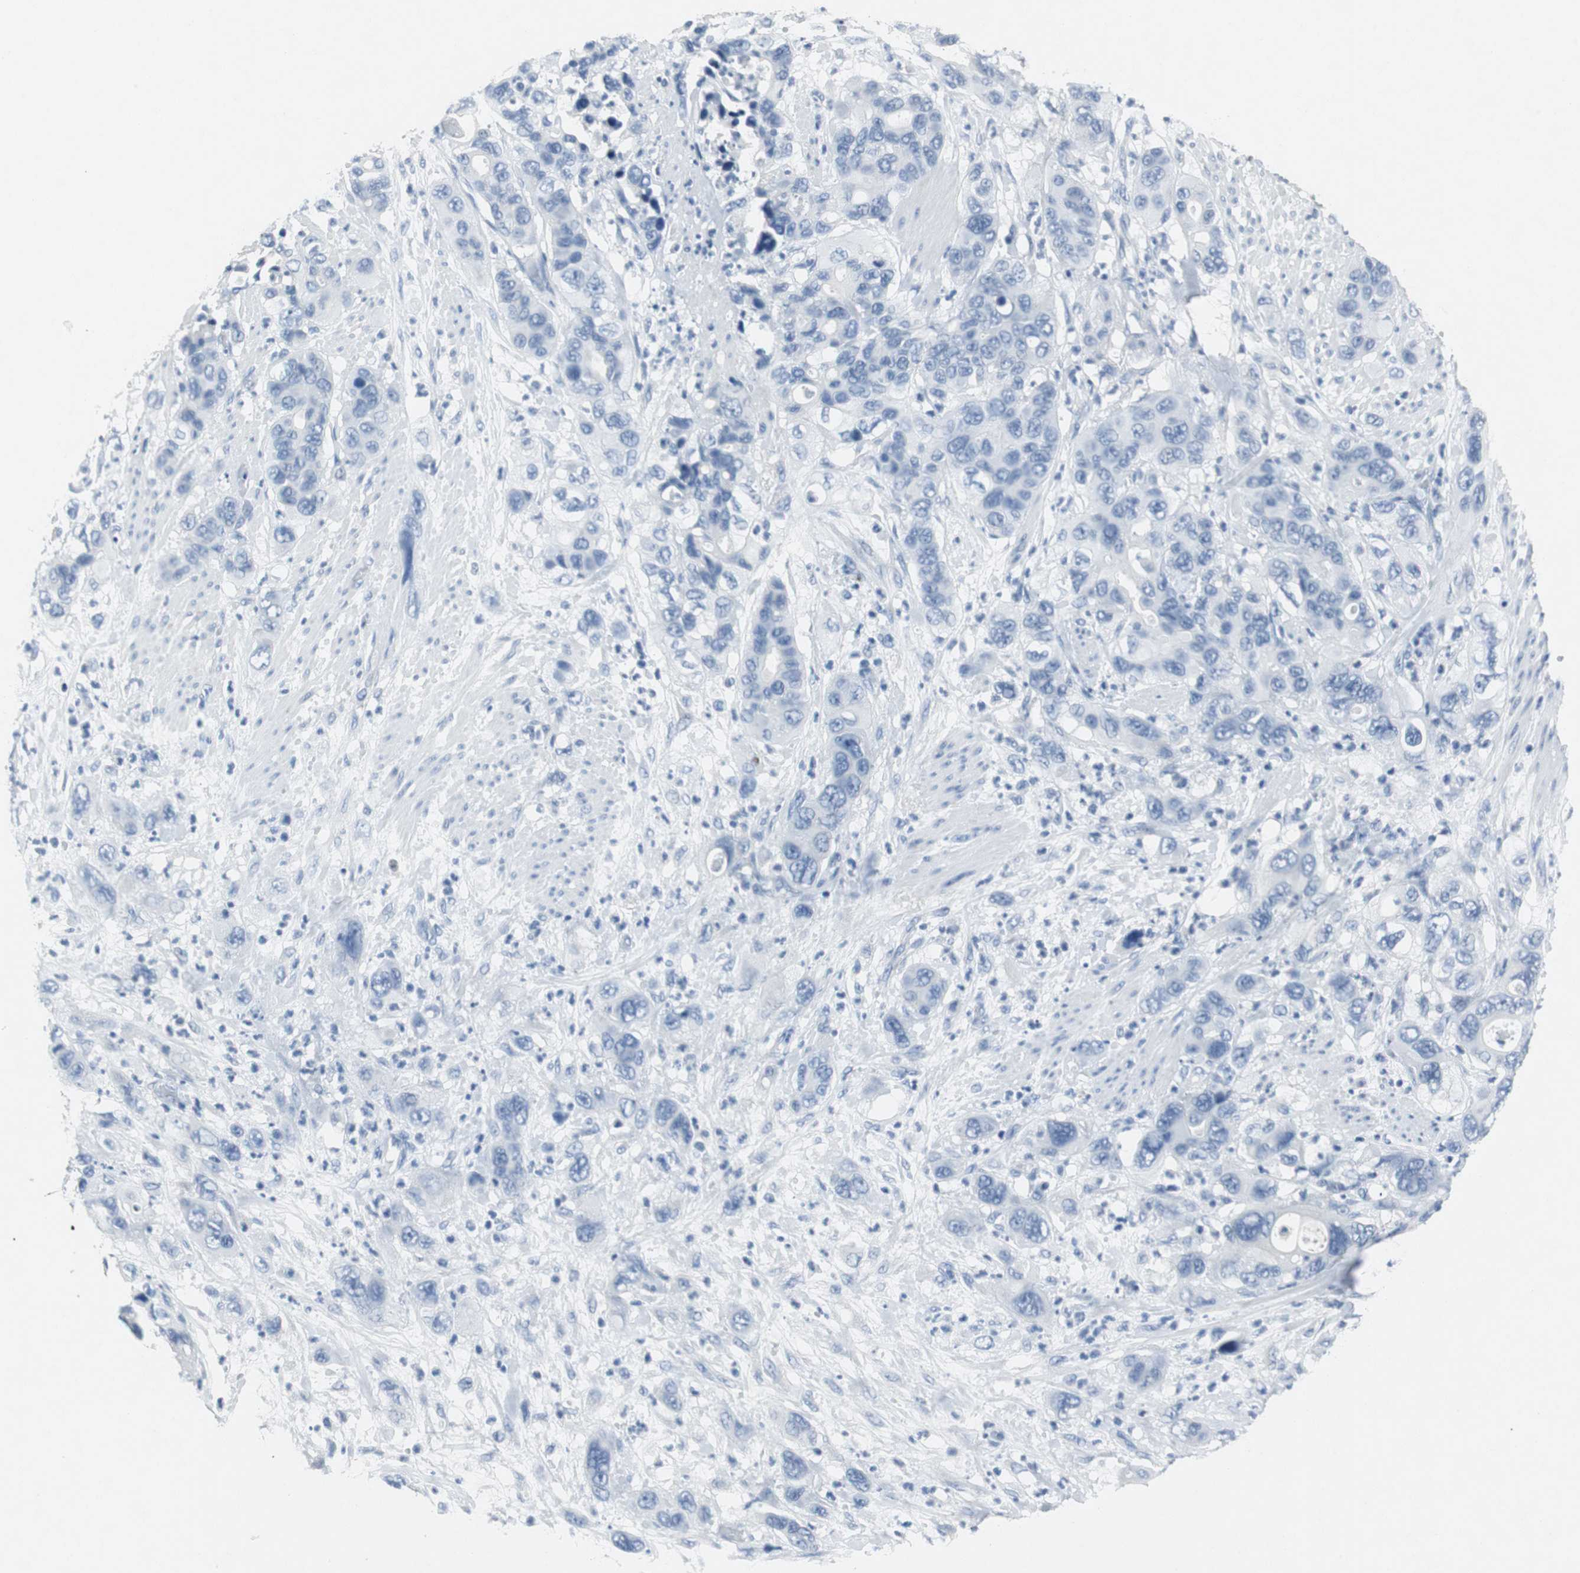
{"staining": {"intensity": "negative", "quantity": "none", "location": "none"}, "tissue": "pancreatic cancer", "cell_type": "Tumor cells", "image_type": "cancer", "snomed": [{"axis": "morphology", "description": "Adenocarcinoma, NOS"}, {"axis": "topography", "description": "Pancreas"}], "caption": "Human pancreatic cancer (adenocarcinoma) stained for a protein using immunohistochemistry (IHC) exhibits no positivity in tumor cells.", "gene": "LRP2", "patient": {"sex": "female", "age": 71}}